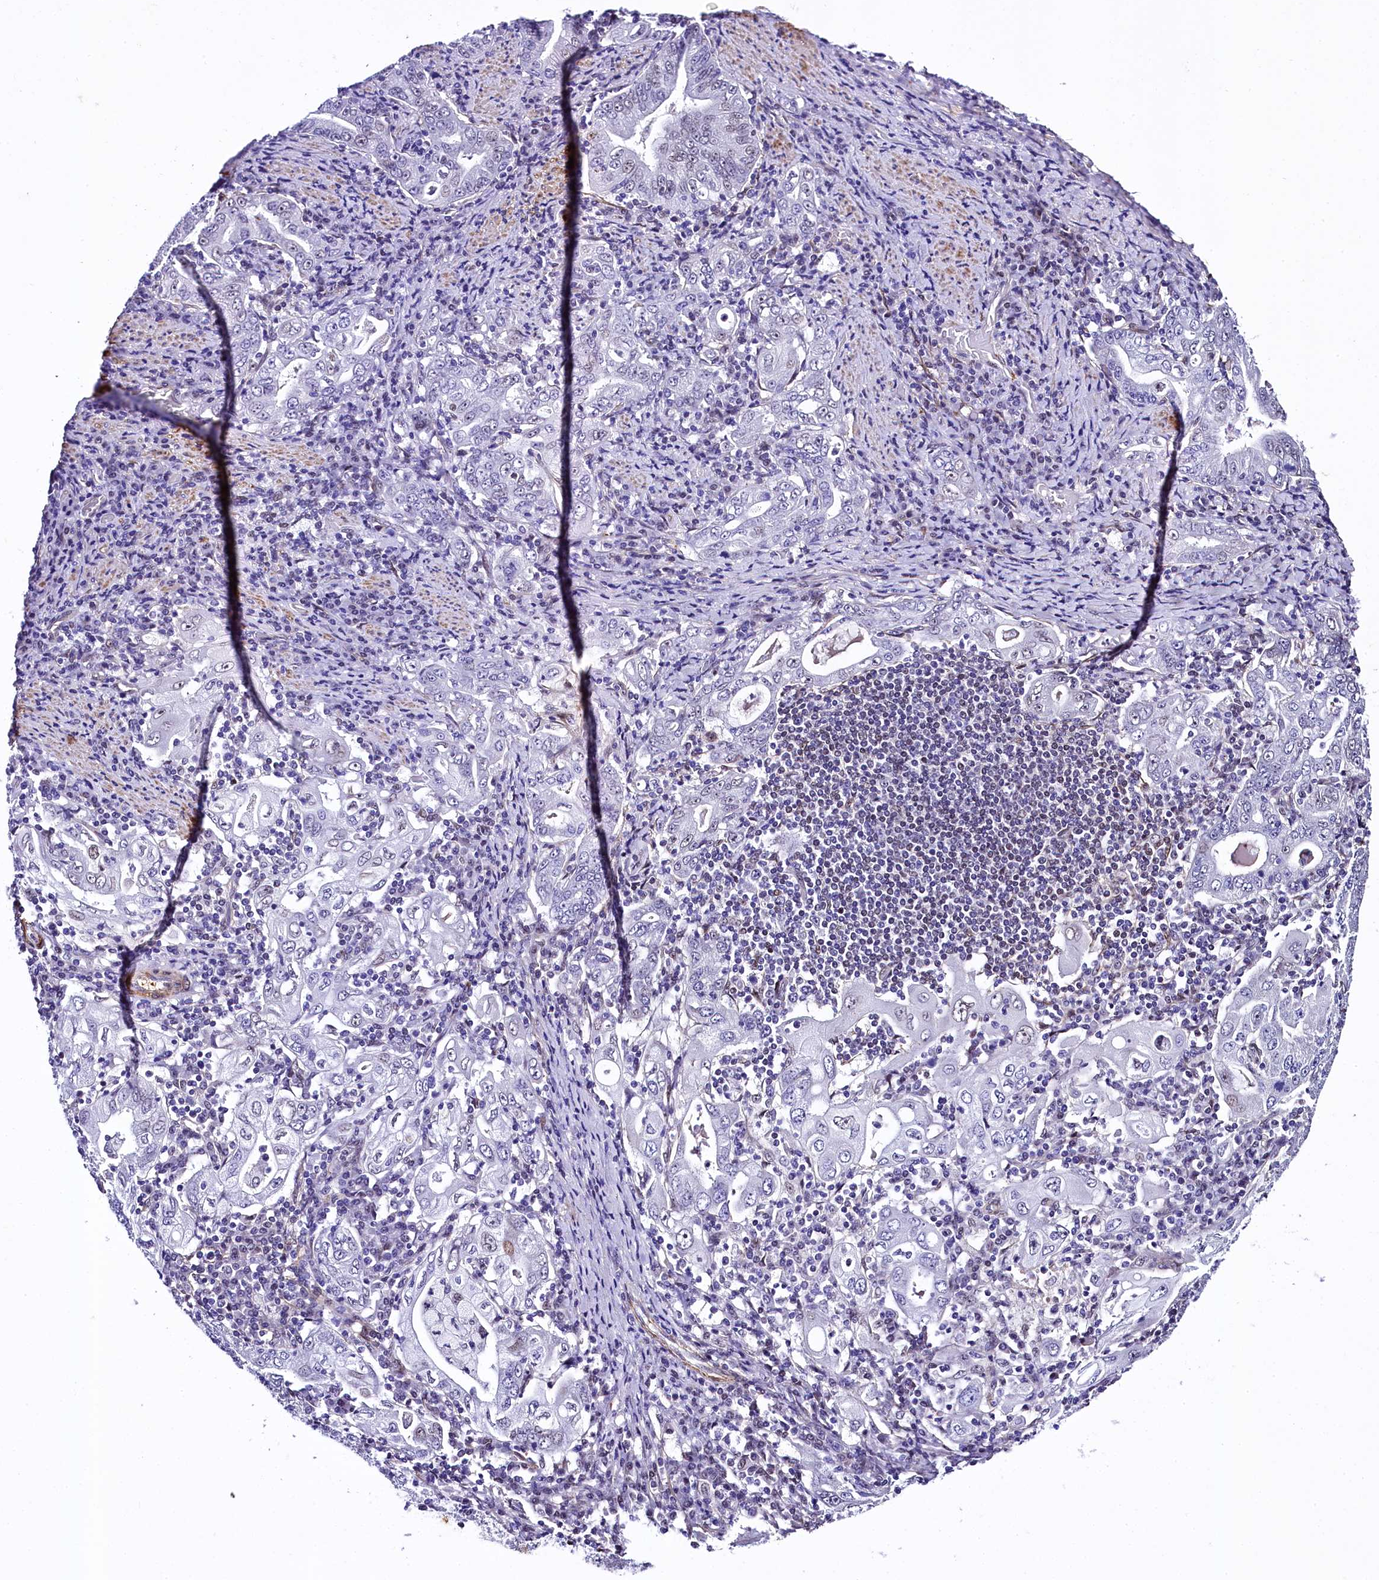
{"staining": {"intensity": "negative", "quantity": "none", "location": "none"}, "tissue": "stomach cancer", "cell_type": "Tumor cells", "image_type": "cancer", "snomed": [{"axis": "morphology", "description": "Normal tissue, NOS"}, {"axis": "morphology", "description": "Adenocarcinoma, NOS"}, {"axis": "topography", "description": "Esophagus"}, {"axis": "topography", "description": "Stomach, upper"}, {"axis": "topography", "description": "Peripheral nerve tissue"}], "caption": "A photomicrograph of stomach cancer stained for a protein displays no brown staining in tumor cells.", "gene": "SAMD10", "patient": {"sex": "male", "age": 62}}